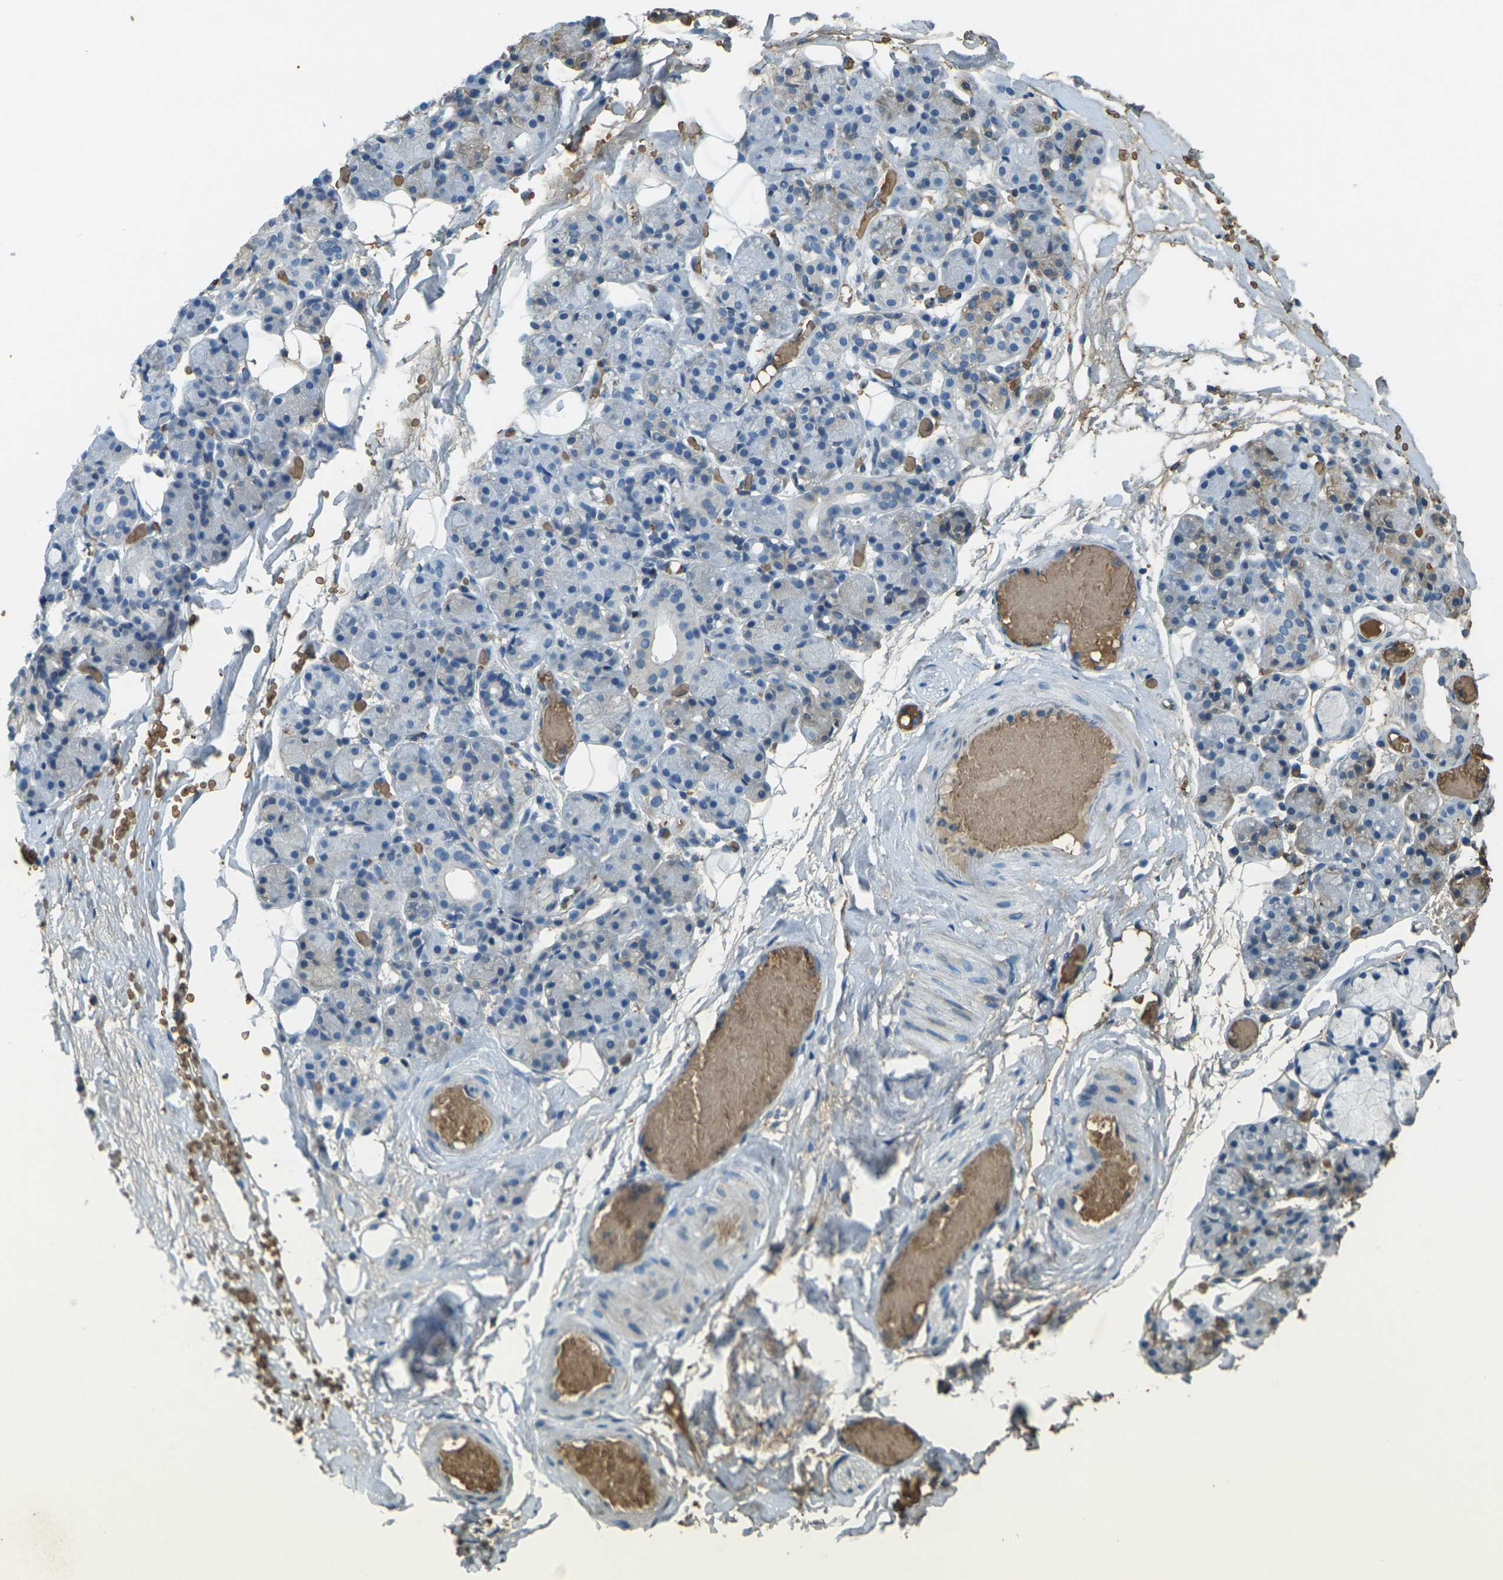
{"staining": {"intensity": "weak", "quantity": "<25%", "location": "cytoplasmic/membranous"}, "tissue": "salivary gland", "cell_type": "Glandular cells", "image_type": "normal", "snomed": [{"axis": "morphology", "description": "Normal tissue, NOS"}, {"axis": "topography", "description": "Salivary gland"}], "caption": "IHC of unremarkable human salivary gland reveals no staining in glandular cells.", "gene": "HBB", "patient": {"sex": "male", "age": 63}}